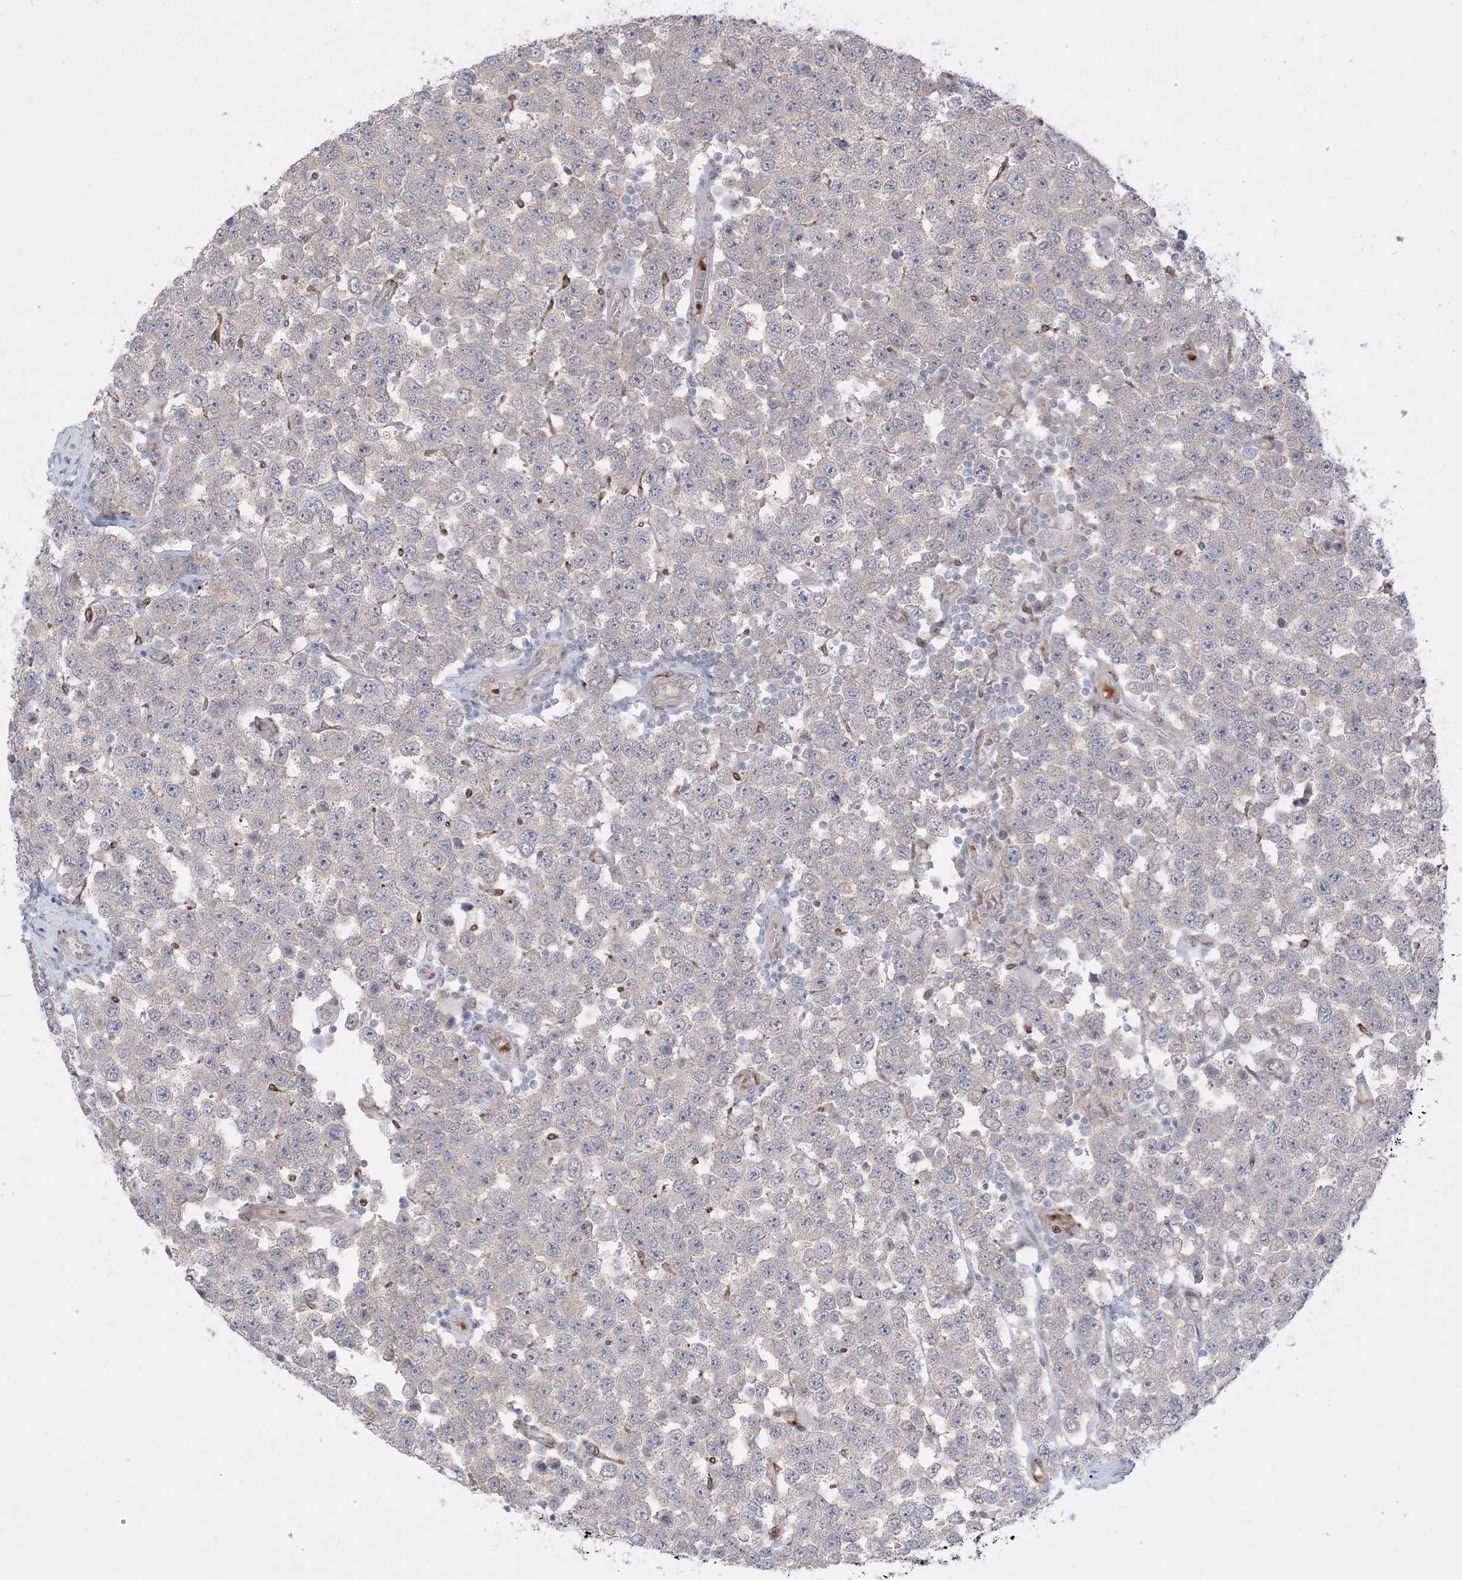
{"staining": {"intensity": "negative", "quantity": "none", "location": "none"}, "tissue": "testis cancer", "cell_type": "Tumor cells", "image_type": "cancer", "snomed": [{"axis": "morphology", "description": "Seminoma, NOS"}, {"axis": "topography", "description": "Testis"}], "caption": "DAB (3,3'-diaminobenzidine) immunohistochemical staining of testis cancer (seminoma) shows no significant expression in tumor cells.", "gene": "RIN1", "patient": {"sex": "male", "age": 28}}